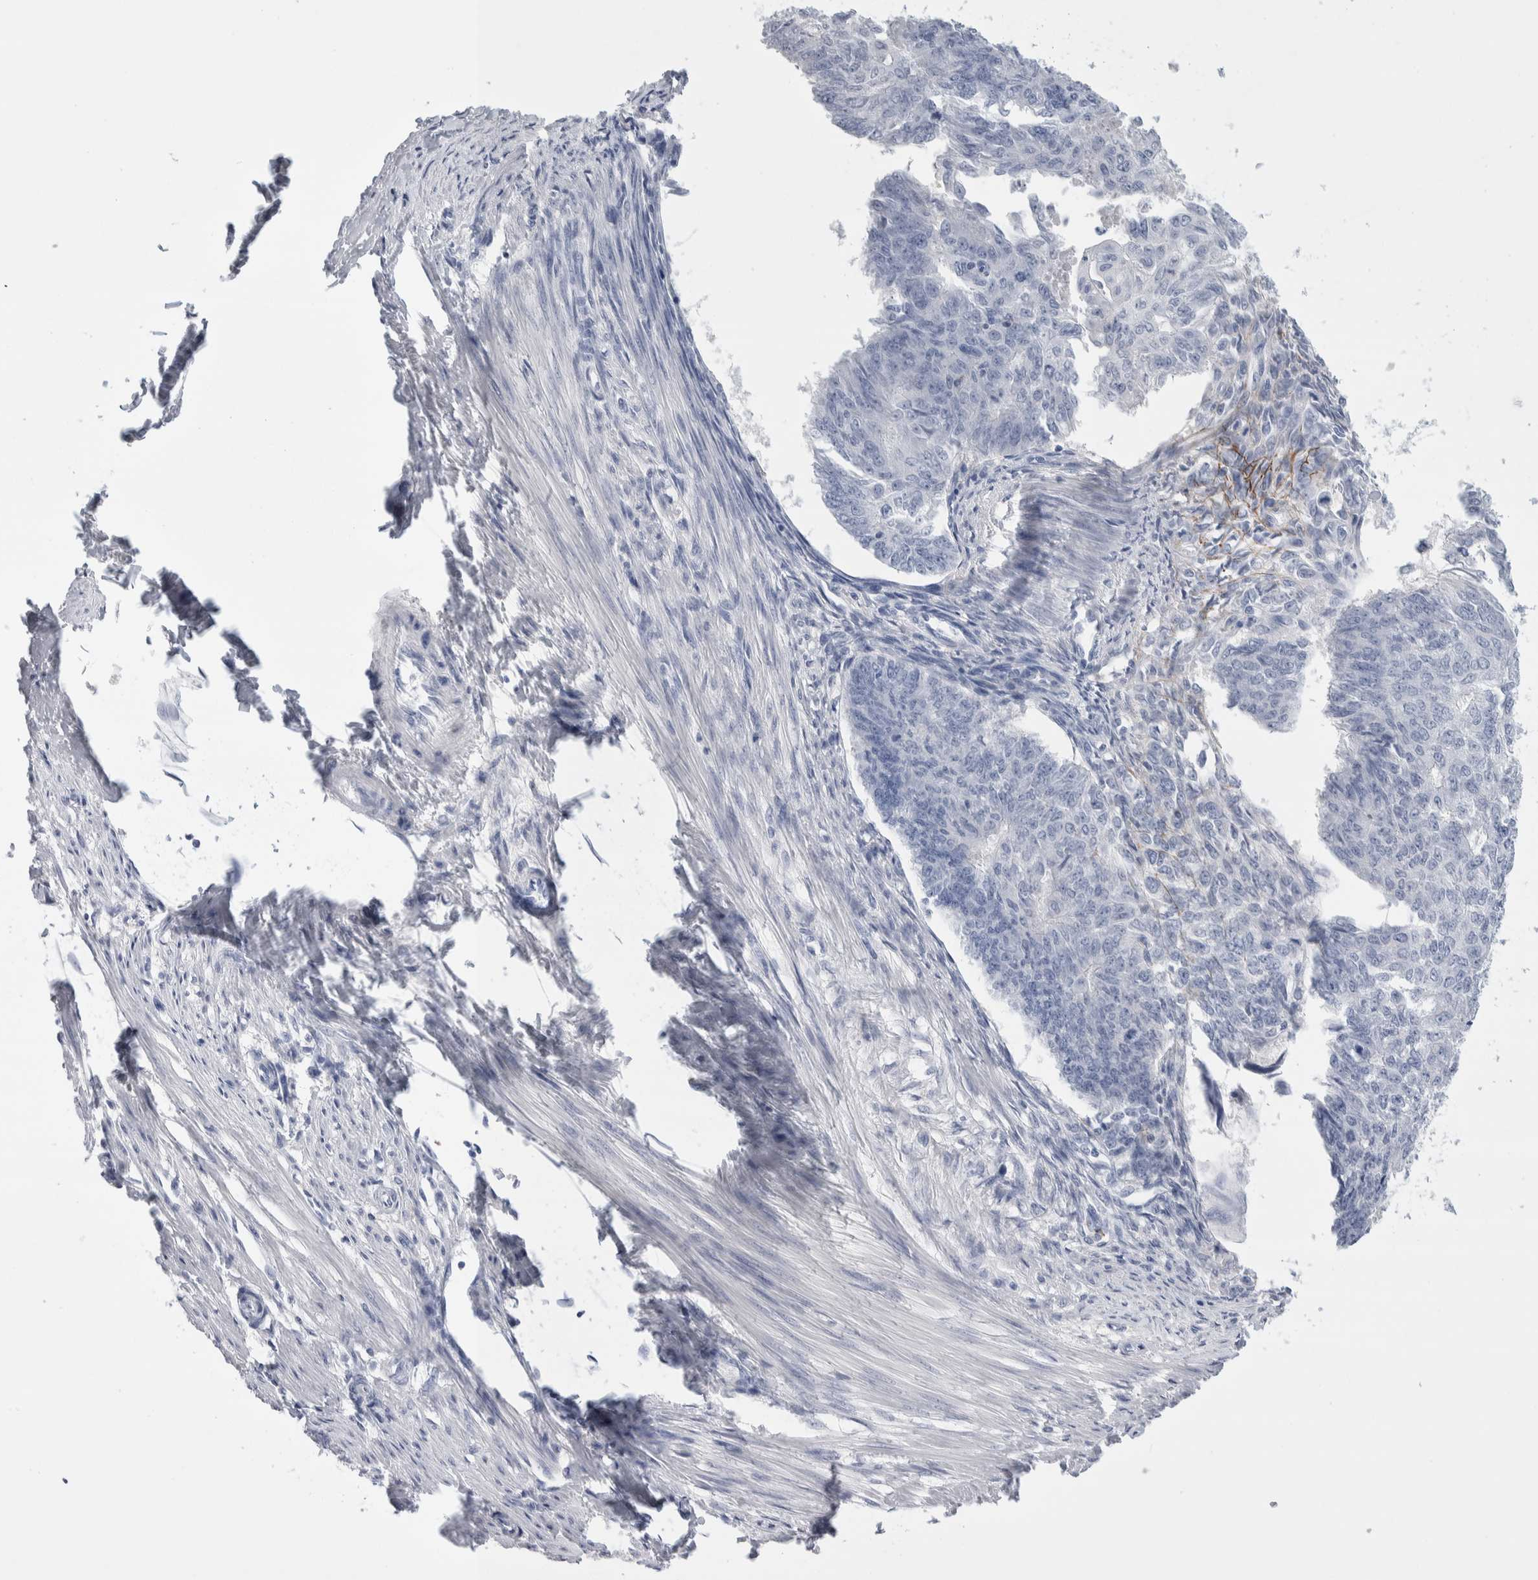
{"staining": {"intensity": "negative", "quantity": "none", "location": "none"}, "tissue": "endometrial cancer", "cell_type": "Tumor cells", "image_type": "cancer", "snomed": [{"axis": "morphology", "description": "Adenocarcinoma, NOS"}, {"axis": "topography", "description": "Endometrium"}], "caption": "Immunohistochemistry (IHC) photomicrograph of neoplastic tissue: human endometrial cancer (adenocarcinoma) stained with DAB (3,3'-diaminobenzidine) reveals no significant protein positivity in tumor cells.", "gene": "LURAP1L", "patient": {"sex": "female", "age": 32}}